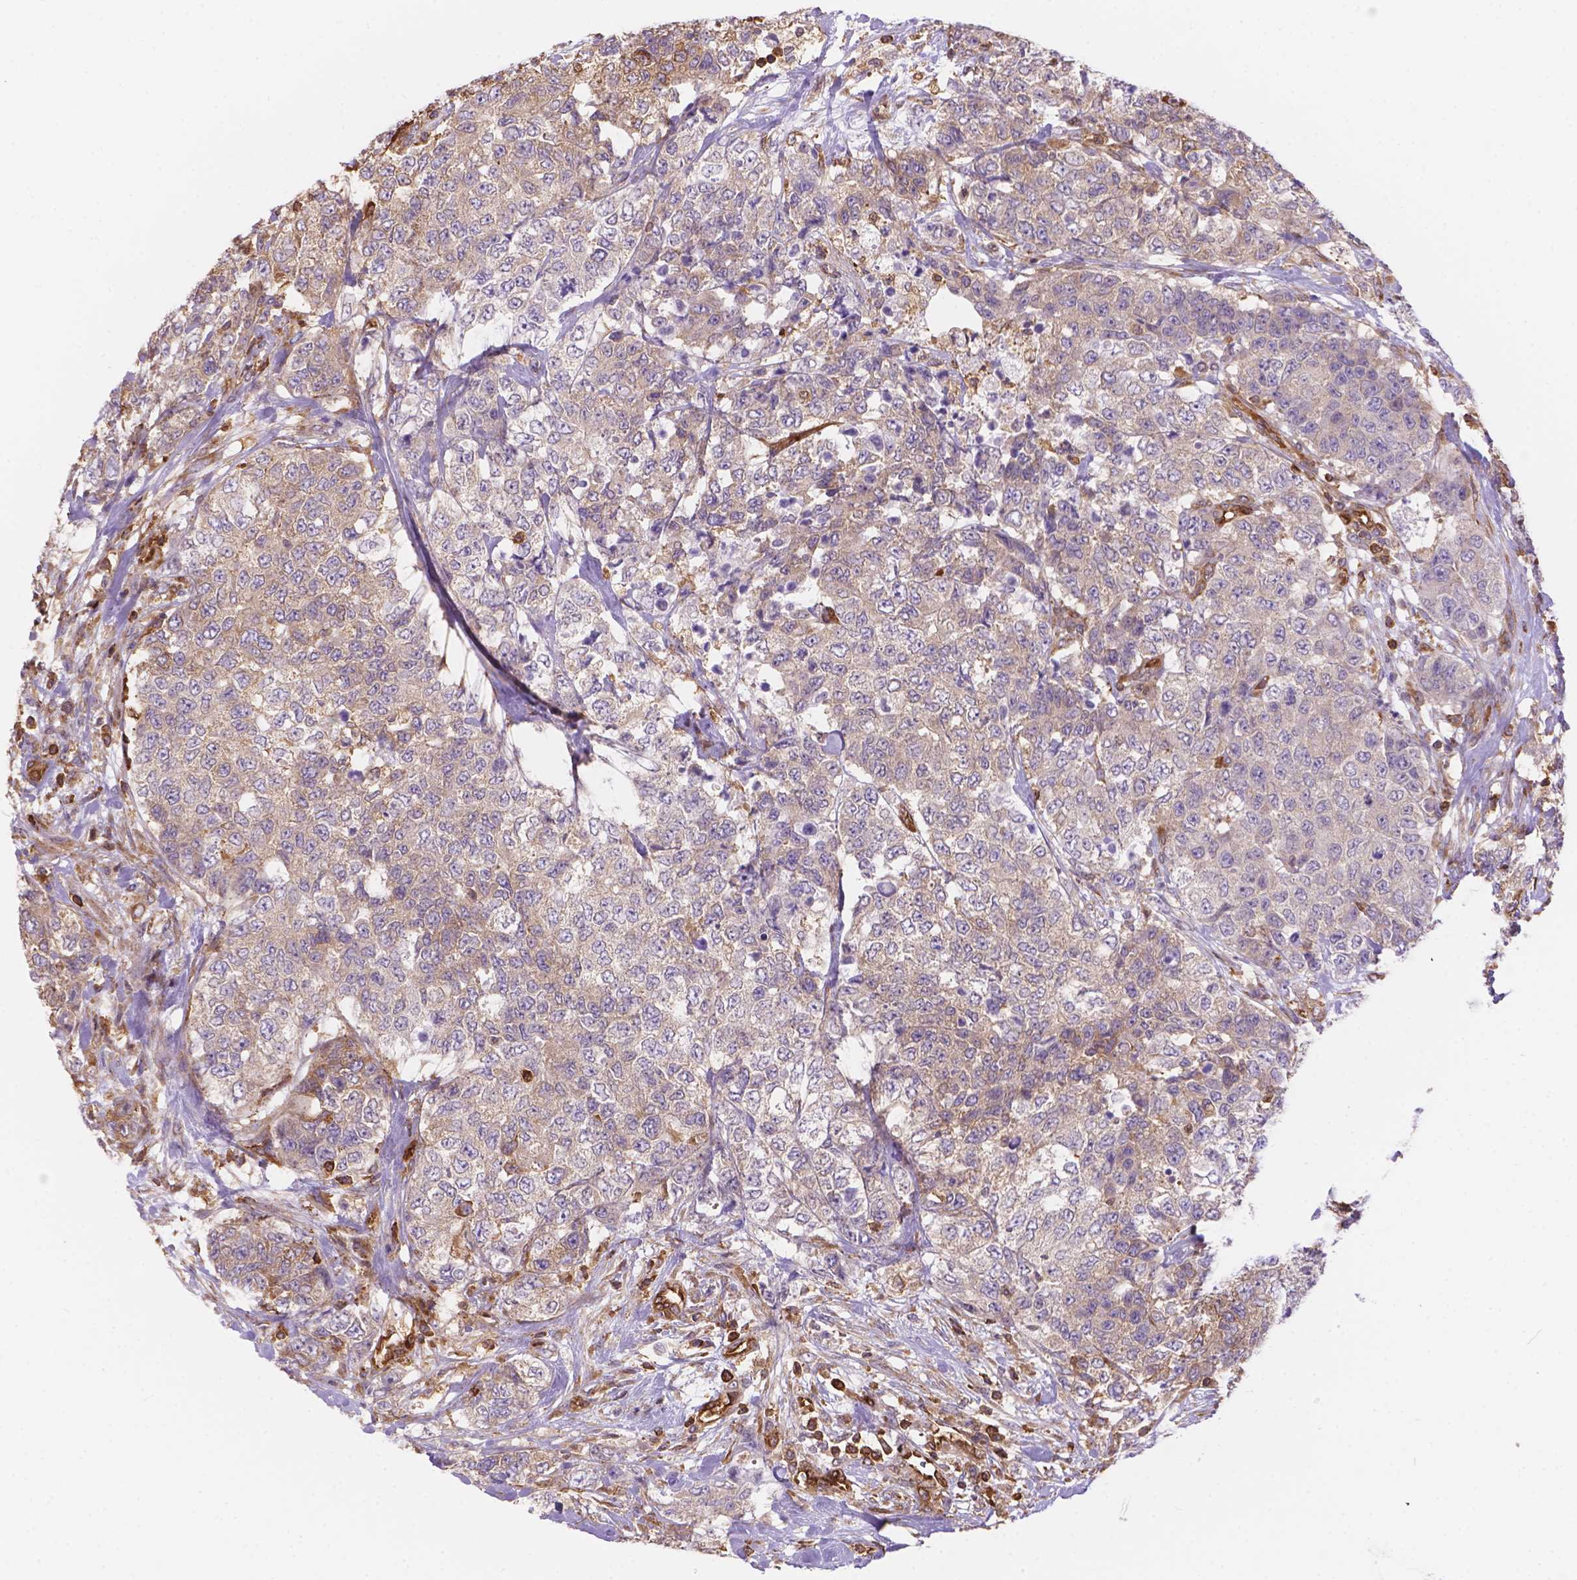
{"staining": {"intensity": "weak", "quantity": "25%-75%", "location": "cytoplasmic/membranous"}, "tissue": "urothelial cancer", "cell_type": "Tumor cells", "image_type": "cancer", "snomed": [{"axis": "morphology", "description": "Urothelial carcinoma, High grade"}, {"axis": "topography", "description": "Urinary bladder"}], "caption": "Immunohistochemistry (IHC) of human urothelial carcinoma (high-grade) exhibits low levels of weak cytoplasmic/membranous expression in about 25%-75% of tumor cells.", "gene": "DMWD", "patient": {"sex": "female", "age": 78}}